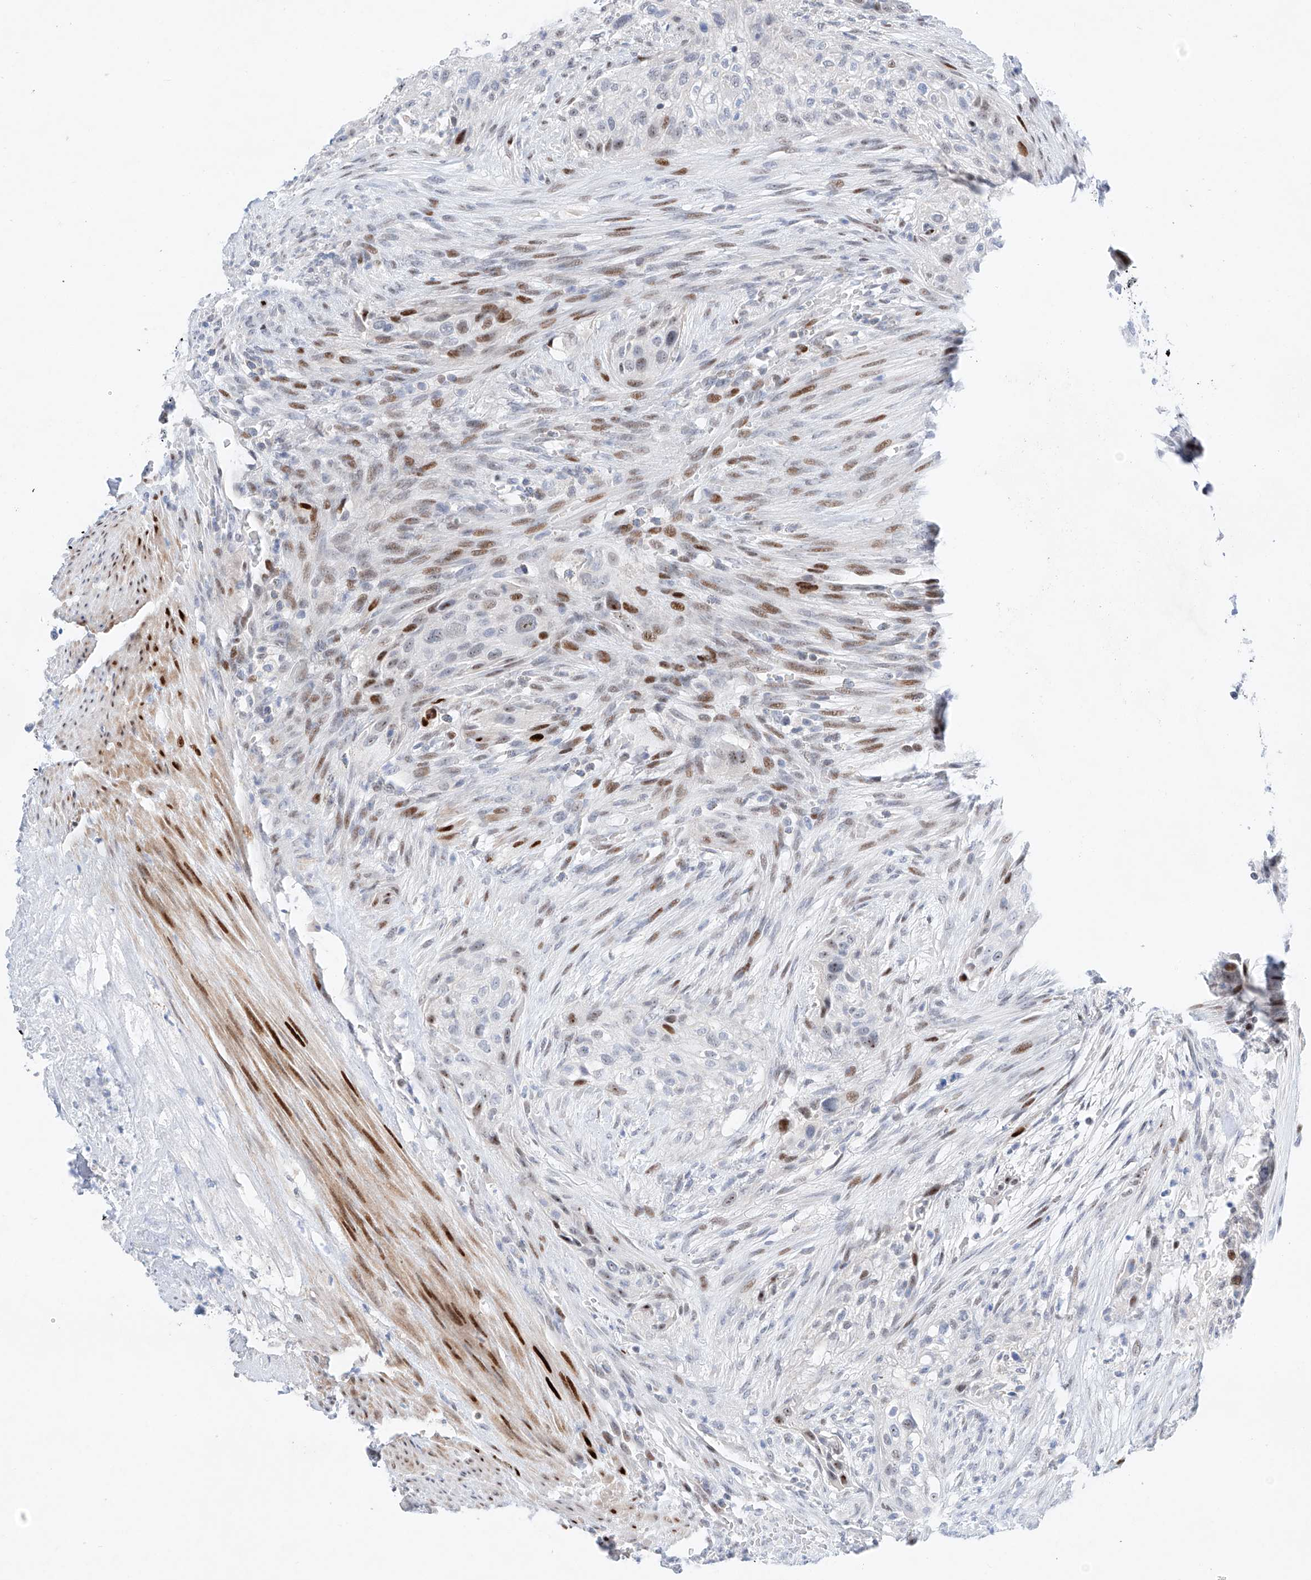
{"staining": {"intensity": "negative", "quantity": "none", "location": "none"}, "tissue": "urothelial cancer", "cell_type": "Tumor cells", "image_type": "cancer", "snomed": [{"axis": "morphology", "description": "Urothelial carcinoma, High grade"}, {"axis": "topography", "description": "Urinary bladder"}], "caption": "This is an immunohistochemistry (IHC) photomicrograph of human high-grade urothelial carcinoma. There is no expression in tumor cells.", "gene": "NT5C3B", "patient": {"sex": "male", "age": 35}}